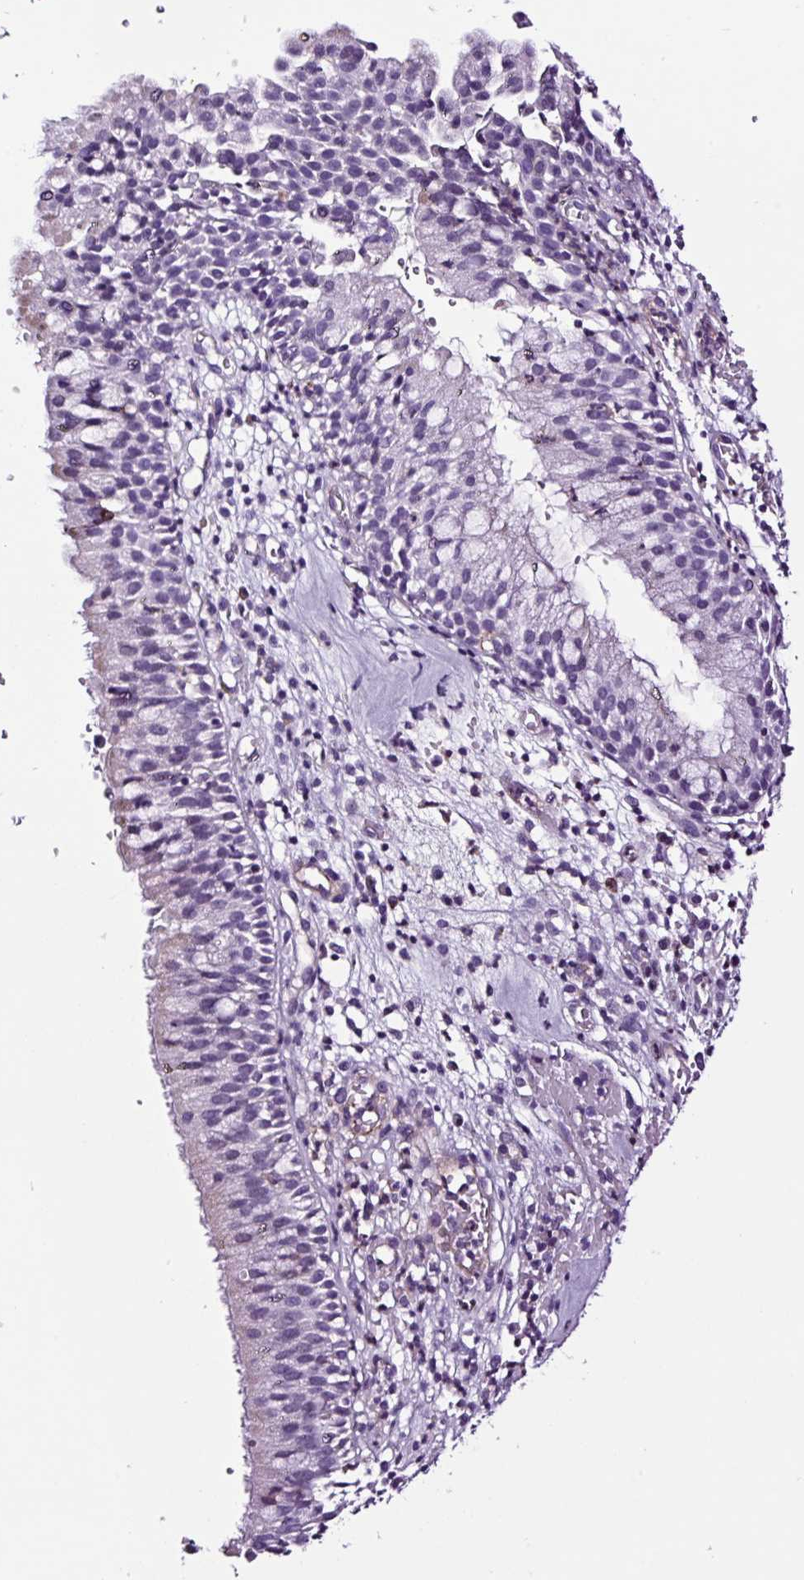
{"staining": {"intensity": "negative", "quantity": "none", "location": "none"}, "tissue": "nasopharynx", "cell_type": "Respiratory epithelial cells", "image_type": "normal", "snomed": [{"axis": "morphology", "description": "Normal tissue, NOS"}, {"axis": "topography", "description": "Nasopharynx"}], "caption": "This histopathology image is of normal nasopharynx stained with immunohistochemistry (IHC) to label a protein in brown with the nuclei are counter-stained blue. There is no staining in respiratory epithelial cells.", "gene": "TAFA3", "patient": {"sex": "male", "age": 65}}